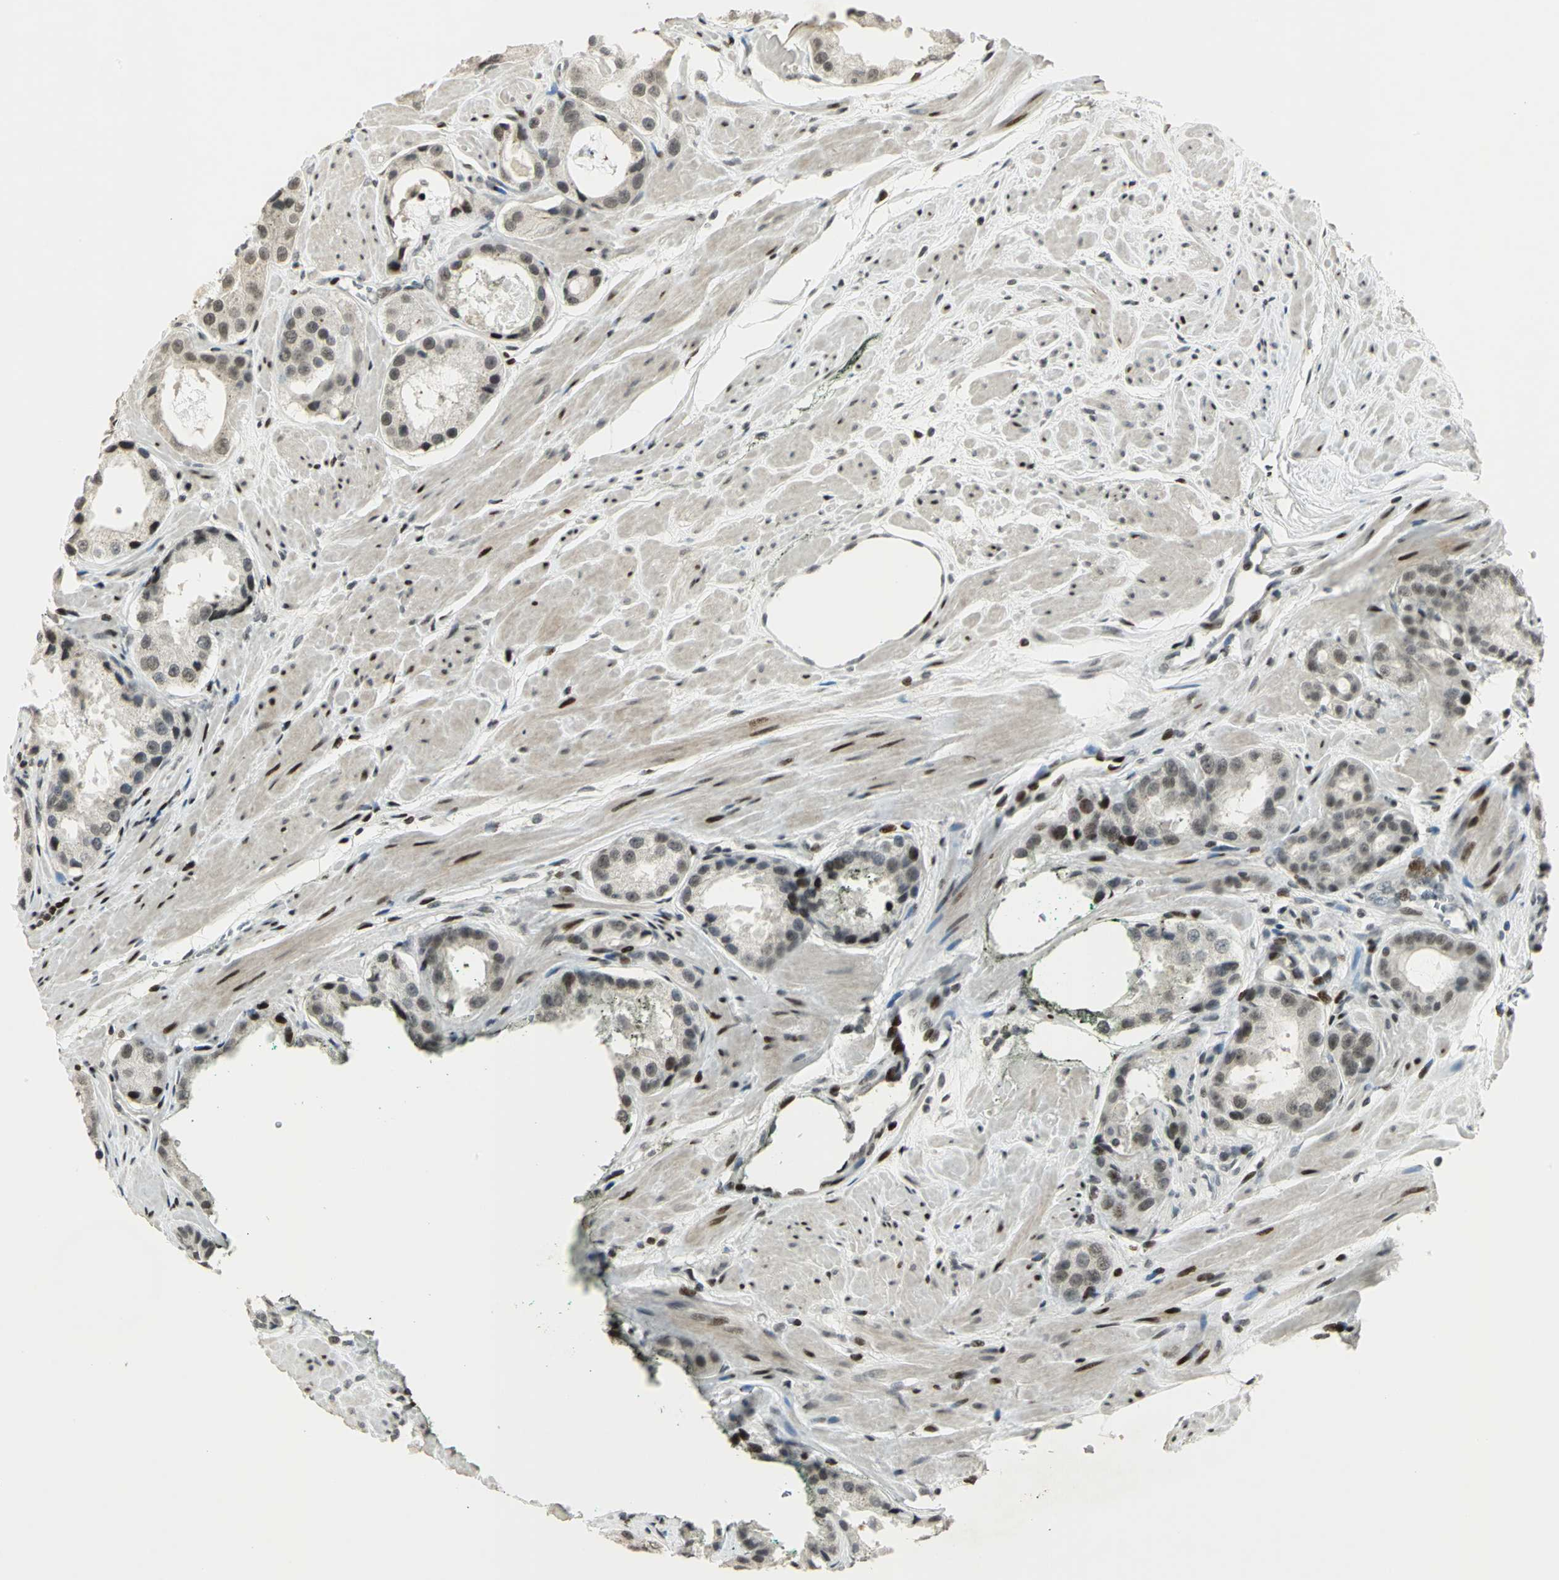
{"staining": {"intensity": "moderate", "quantity": "<25%", "location": "nuclear"}, "tissue": "prostate cancer", "cell_type": "Tumor cells", "image_type": "cancer", "snomed": [{"axis": "morphology", "description": "Adenocarcinoma, Medium grade"}, {"axis": "topography", "description": "Prostate"}], "caption": "High-power microscopy captured an immunohistochemistry micrograph of adenocarcinoma (medium-grade) (prostate), revealing moderate nuclear staining in about <25% of tumor cells.", "gene": "KDM1A", "patient": {"sex": "male", "age": 60}}